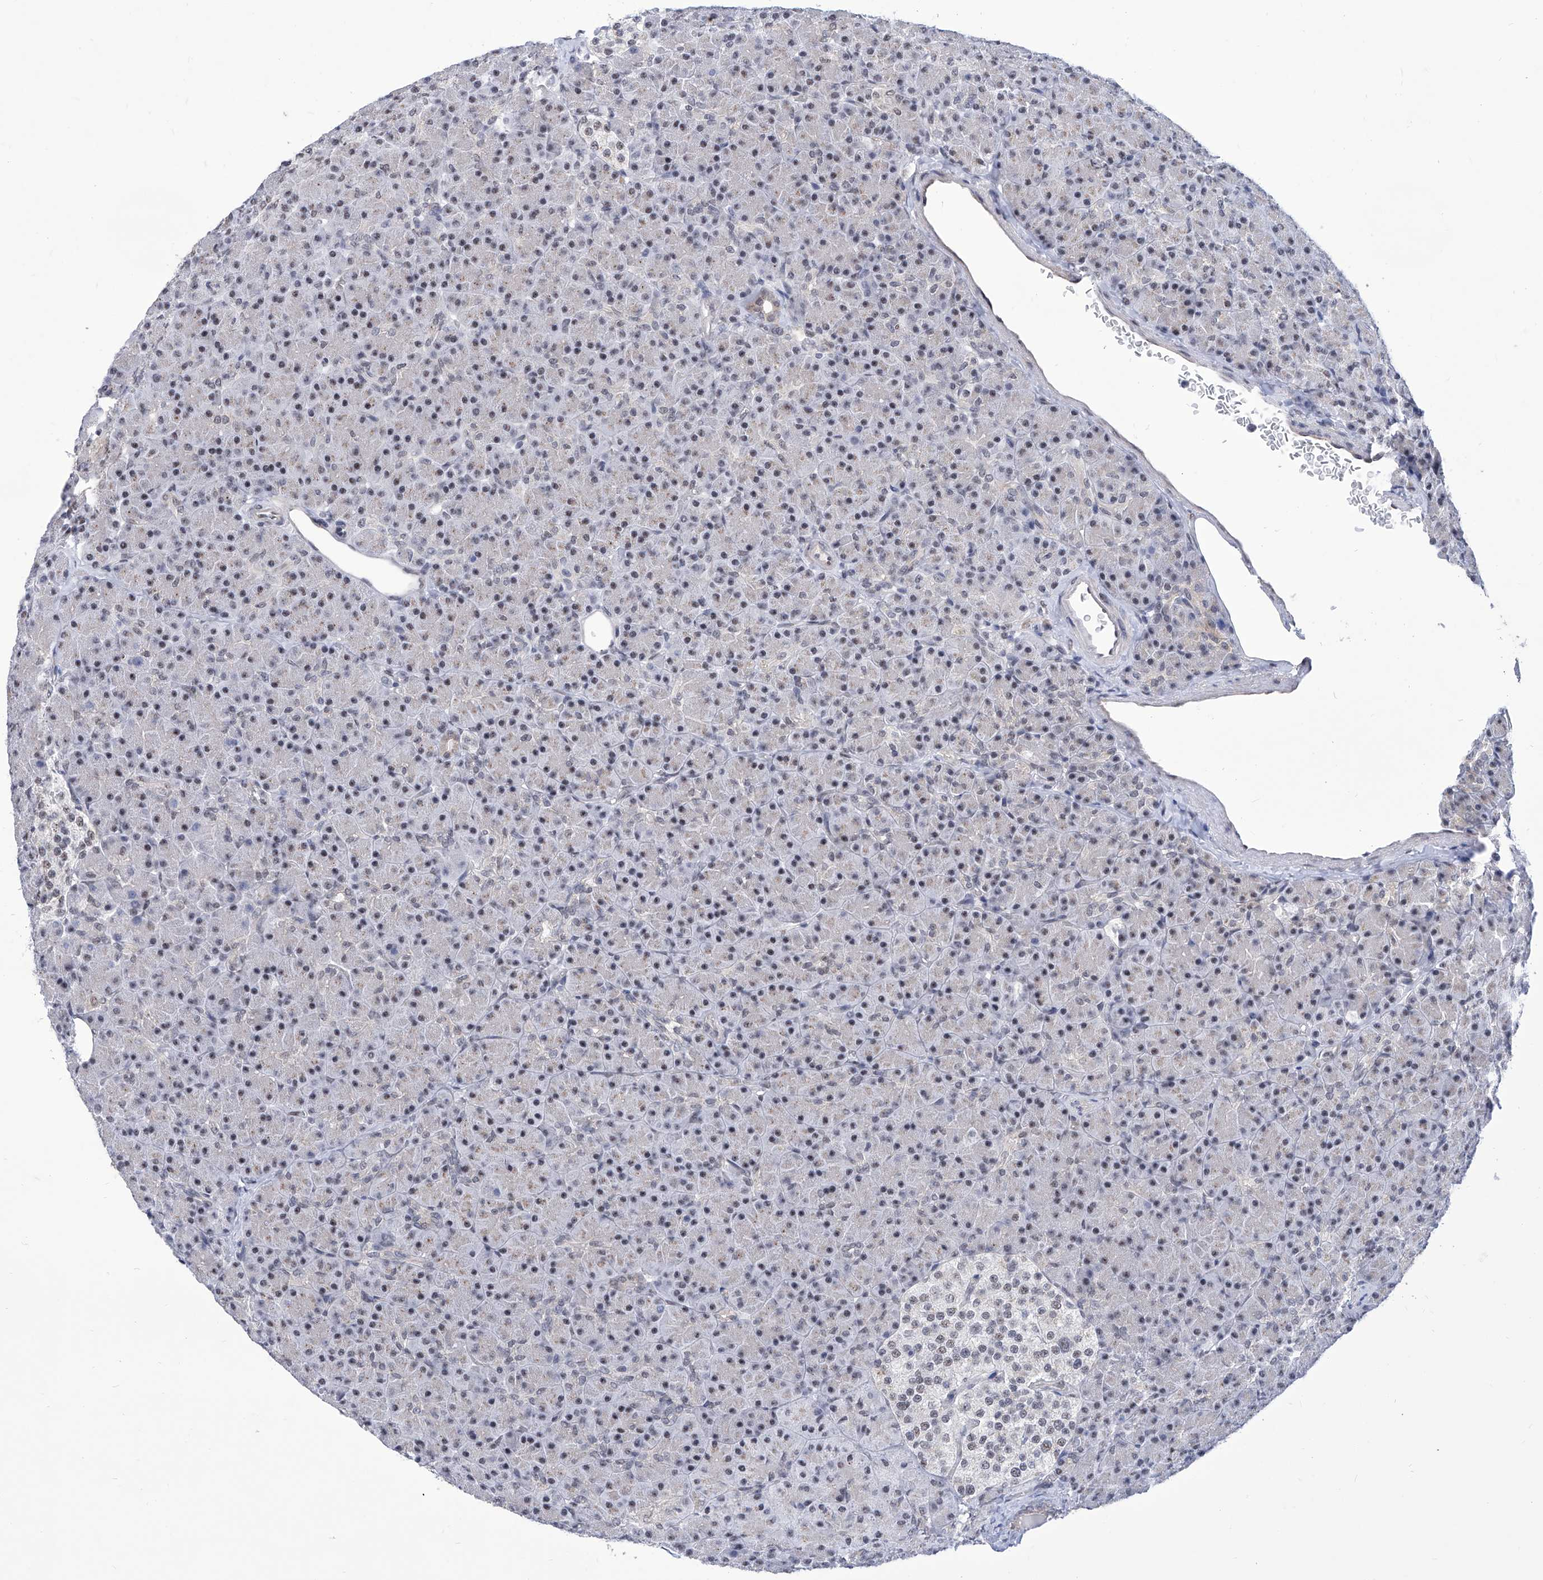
{"staining": {"intensity": "moderate", "quantity": "<25%", "location": "cytoplasmic/membranous,nuclear"}, "tissue": "pancreas", "cell_type": "Exocrine glandular cells", "image_type": "normal", "snomed": [{"axis": "morphology", "description": "Normal tissue, NOS"}, {"axis": "topography", "description": "Pancreas"}], "caption": "High-power microscopy captured an immunohistochemistry (IHC) photomicrograph of unremarkable pancreas, revealing moderate cytoplasmic/membranous,nuclear expression in about <25% of exocrine glandular cells.", "gene": "SART1", "patient": {"sex": "female", "age": 43}}